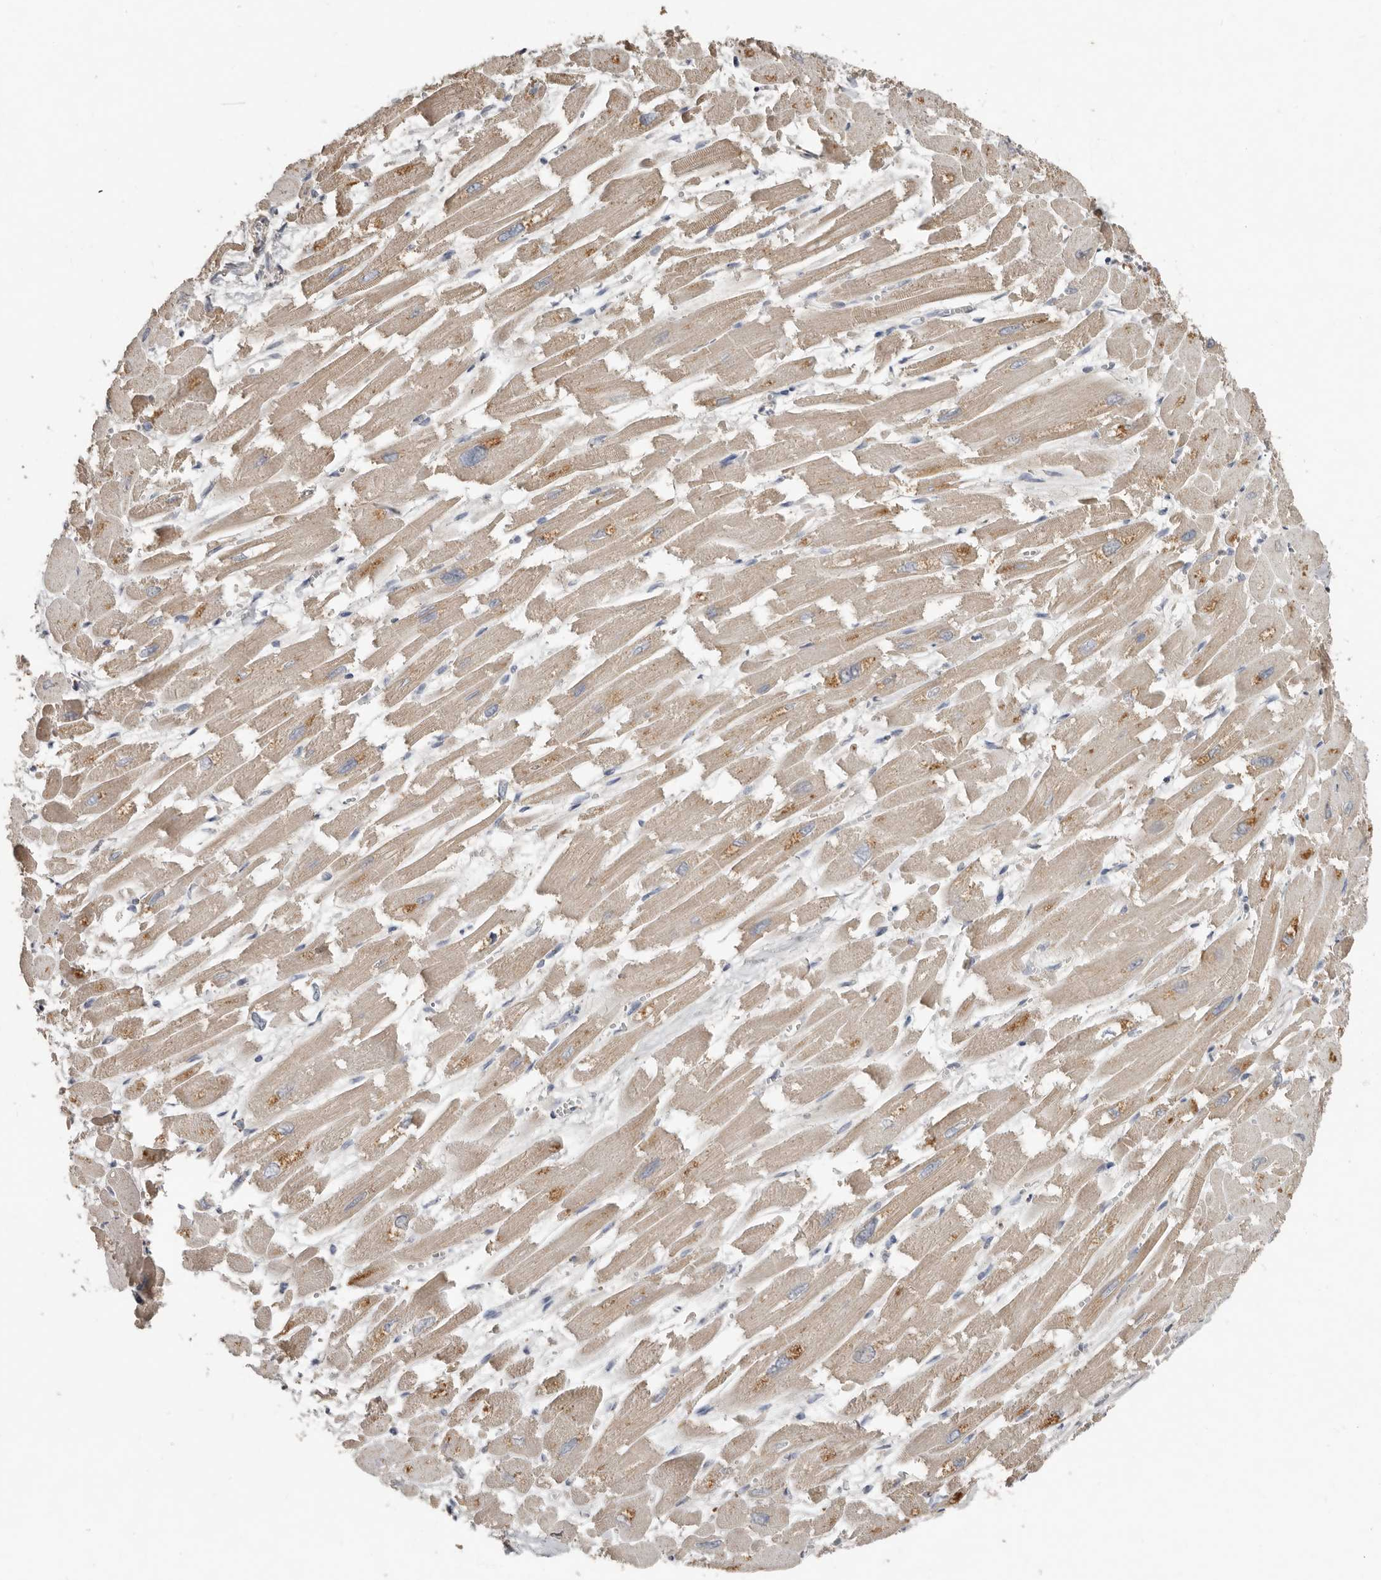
{"staining": {"intensity": "moderate", "quantity": "25%-75%", "location": "cytoplasmic/membranous"}, "tissue": "heart muscle", "cell_type": "Cardiomyocytes", "image_type": "normal", "snomed": [{"axis": "morphology", "description": "Normal tissue, NOS"}, {"axis": "topography", "description": "Heart"}], "caption": "A medium amount of moderate cytoplasmic/membranous staining is appreciated in about 25%-75% of cardiomyocytes in normal heart muscle. (Brightfield microscopy of DAB IHC at high magnification).", "gene": "KIF26B", "patient": {"sex": "male", "age": 54}}